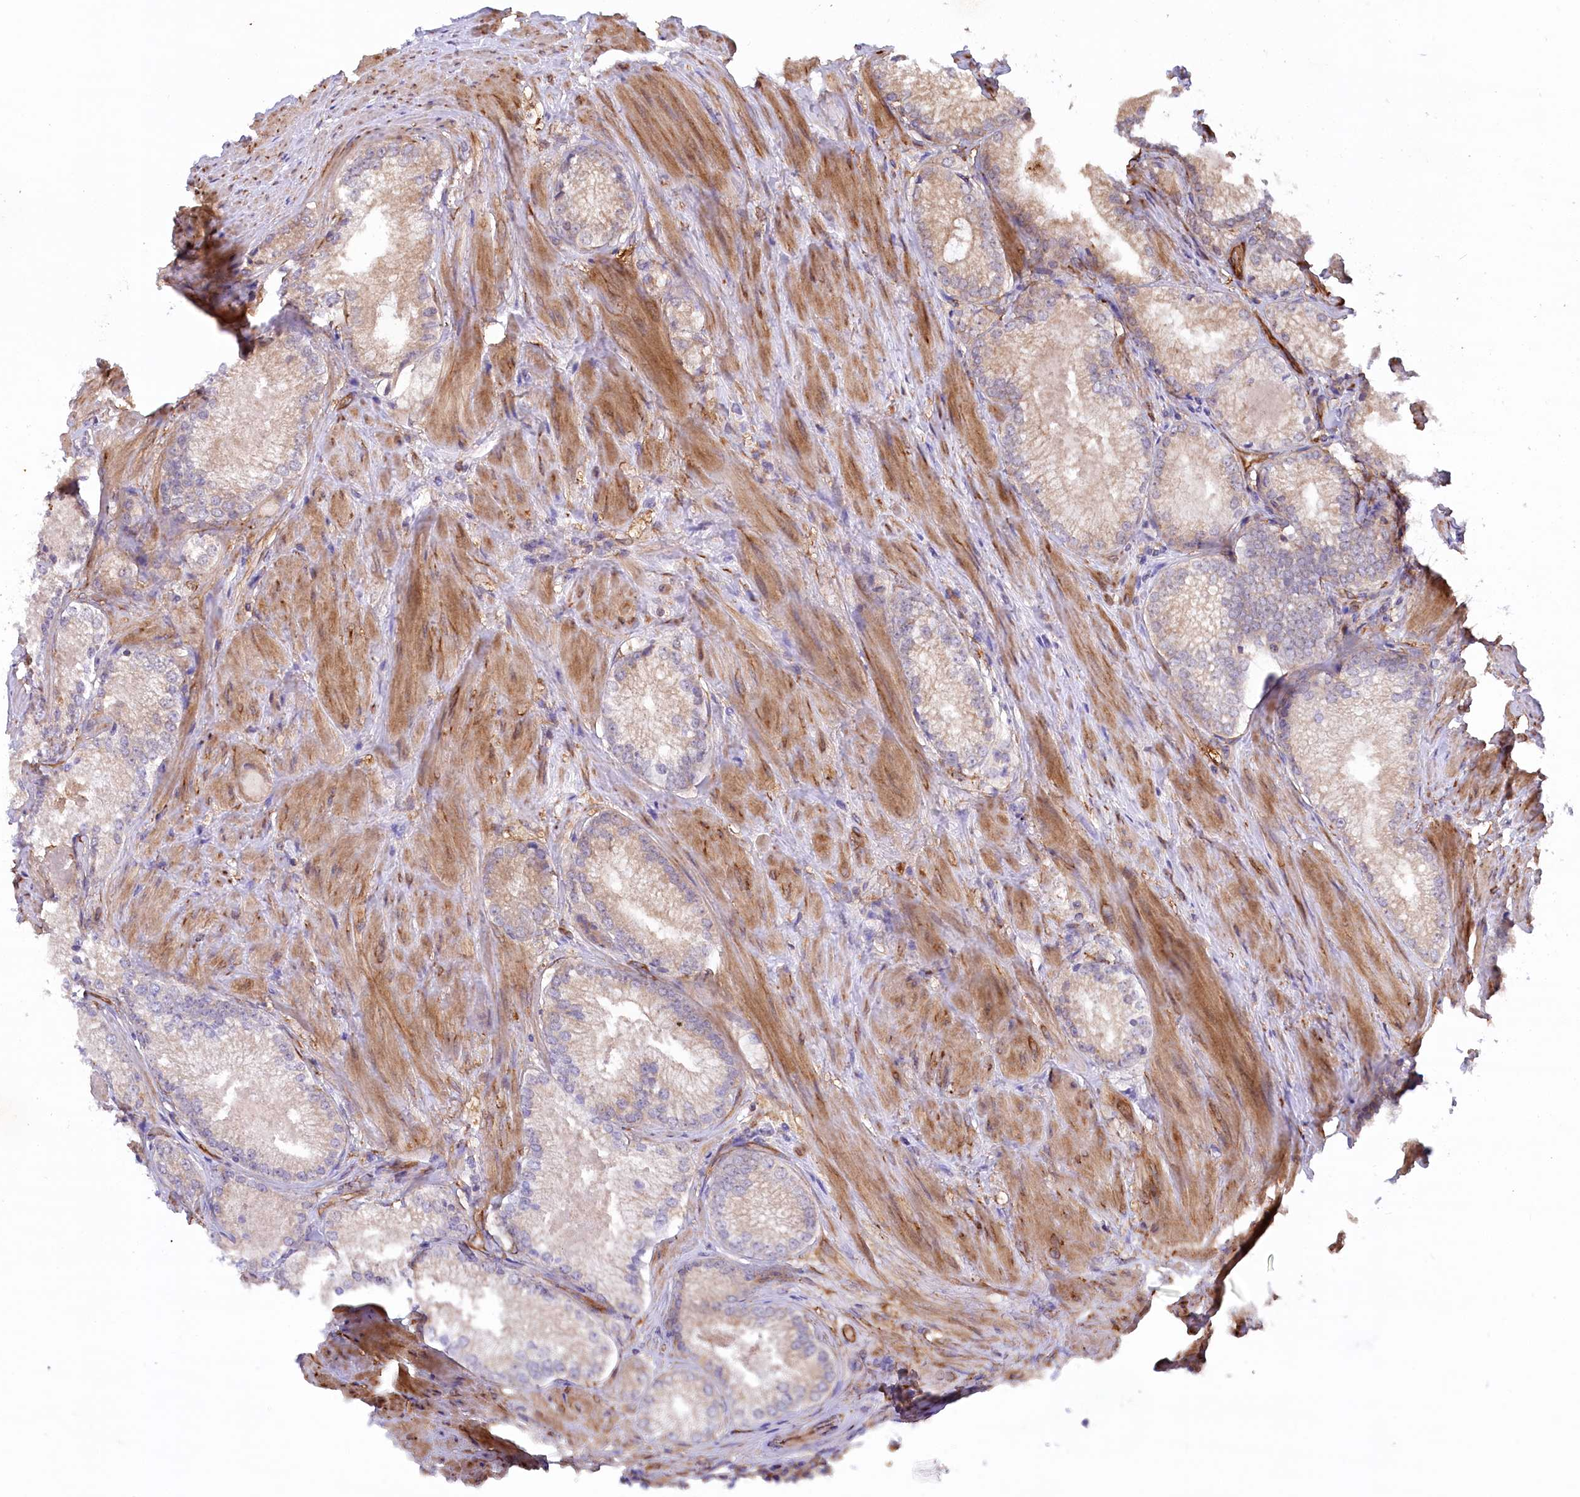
{"staining": {"intensity": "weak", "quantity": "25%-75%", "location": "cytoplasmic/membranous"}, "tissue": "prostate cancer", "cell_type": "Tumor cells", "image_type": "cancer", "snomed": [{"axis": "morphology", "description": "Adenocarcinoma, High grade"}, {"axis": "topography", "description": "Prostate"}], "caption": "Weak cytoplasmic/membranous expression is seen in approximately 25%-75% of tumor cells in prostate cancer.", "gene": "MTPAP", "patient": {"sex": "male", "age": 66}}